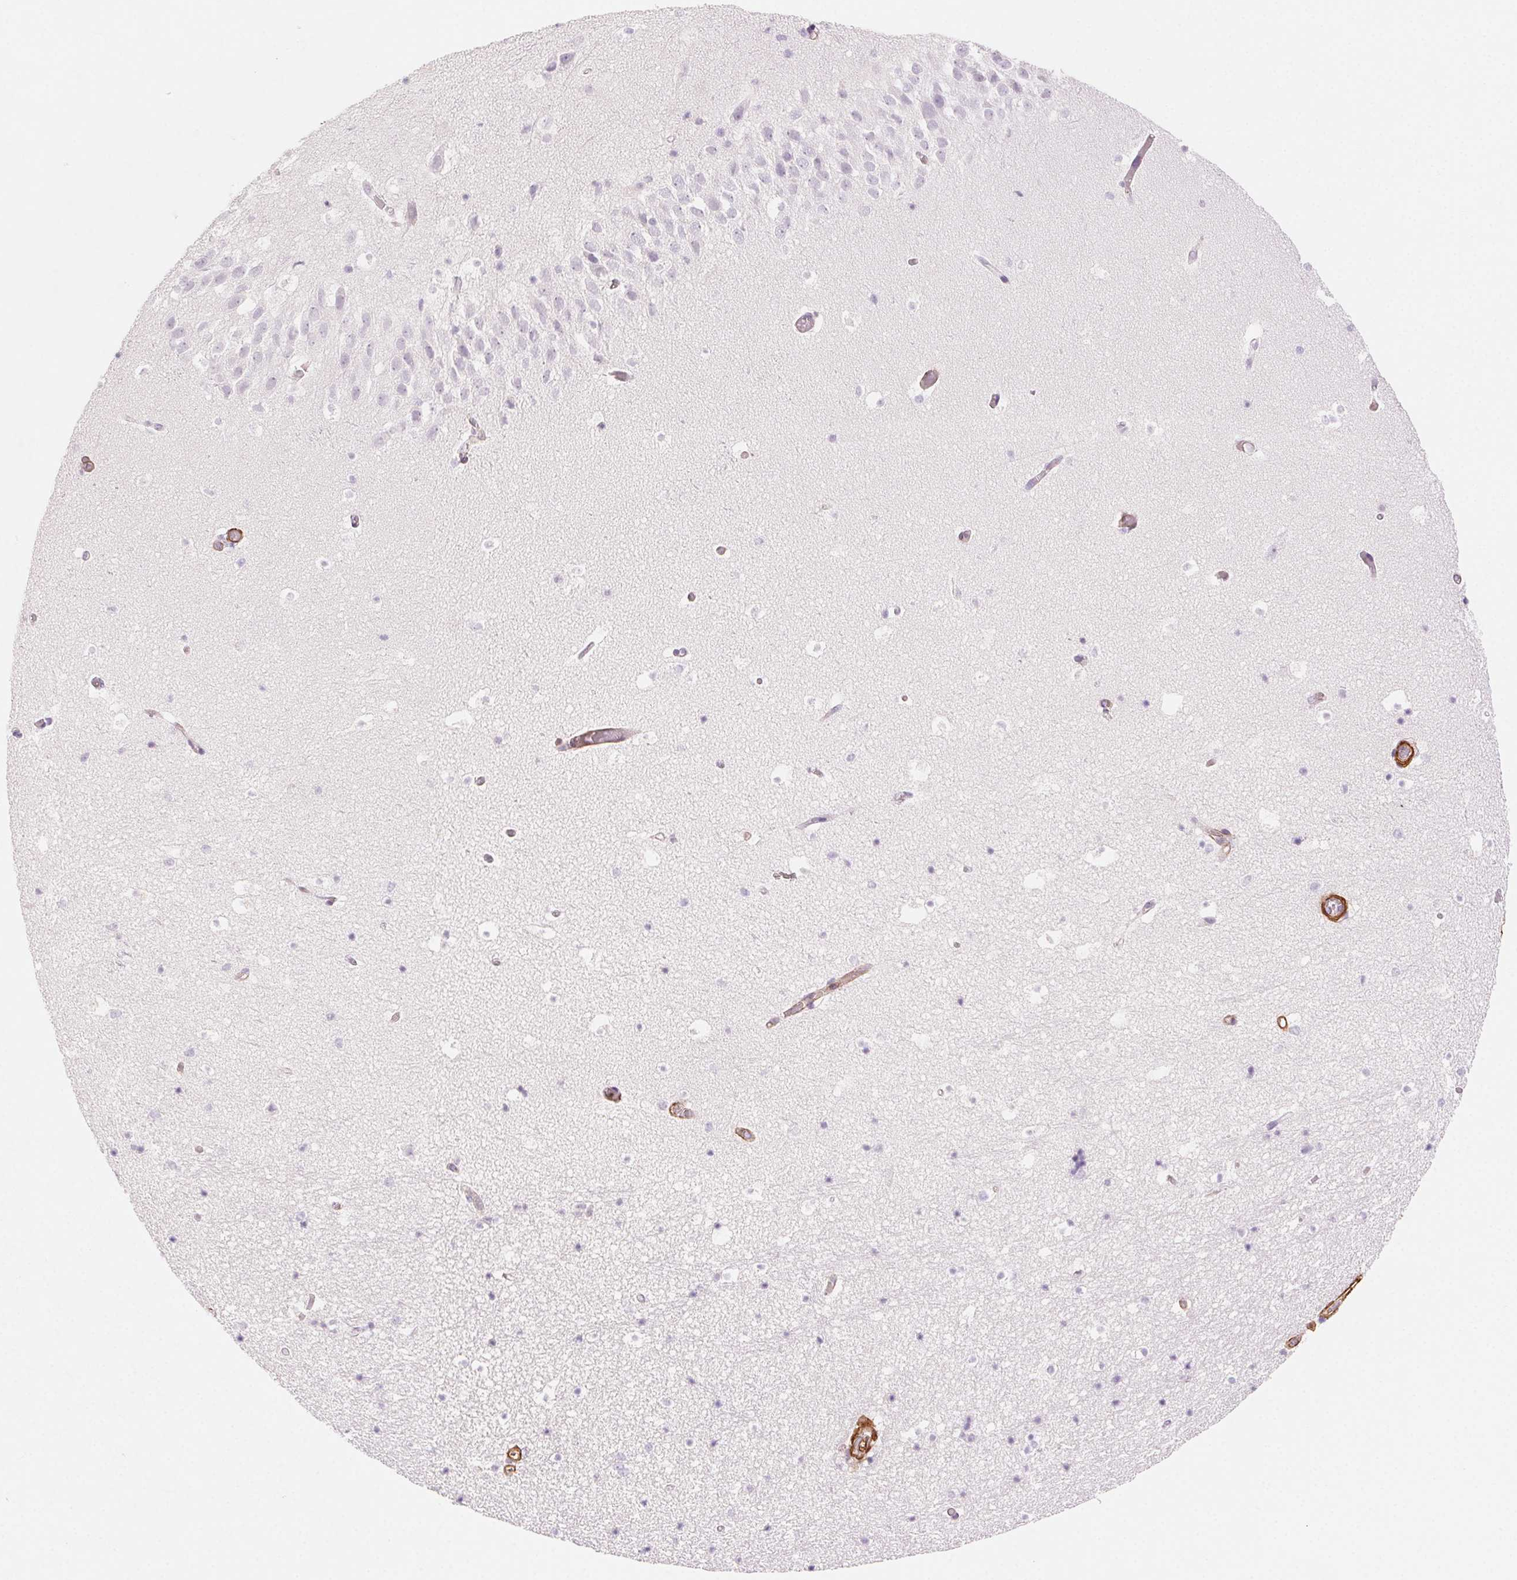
{"staining": {"intensity": "negative", "quantity": "none", "location": "none"}, "tissue": "hippocampus", "cell_type": "Glial cells", "image_type": "normal", "snomed": [{"axis": "morphology", "description": "Normal tissue, NOS"}, {"axis": "topography", "description": "Hippocampus"}], "caption": "Immunohistochemistry (IHC) of normal human hippocampus displays no staining in glial cells. (Brightfield microscopy of DAB immunohistochemistry at high magnification).", "gene": "GPX8", "patient": {"sex": "male", "age": 26}}